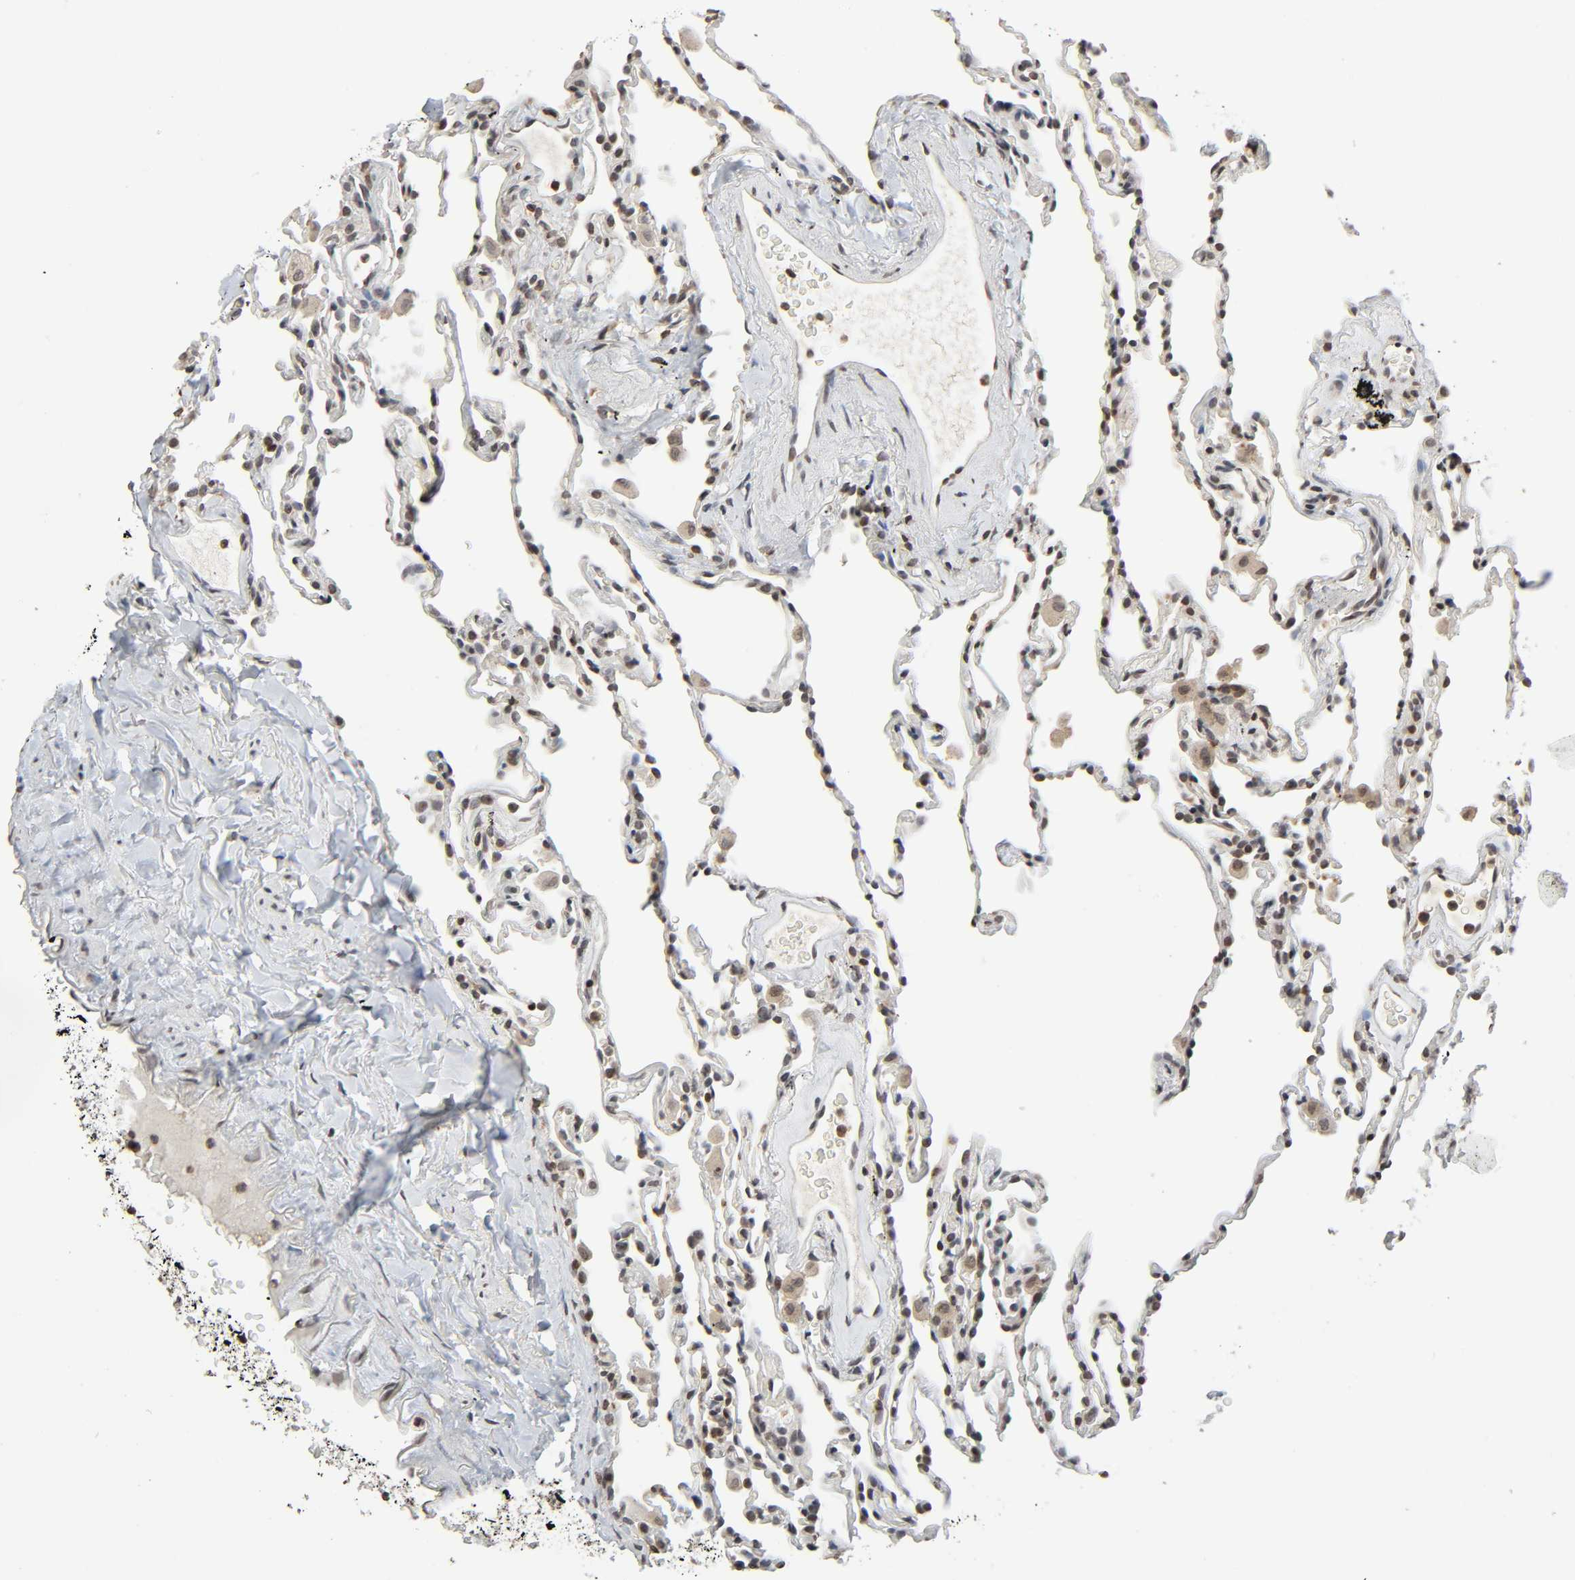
{"staining": {"intensity": "negative", "quantity": "none", "location": "none"}, "tissue": "lung", "cell_type": "Alveolar cells", "image_type": "normal", "snomed": [{"axis": "morphology", "description": "Normal tissue, NOS"}, {"axis": "morphology", "description": "Soft tissue tumor metastatic"}, {"axis": "topography", "description": "Lung"}], "caption": "A histopathology image of human lung is negative for staining in alveolar cells. (DAB (3,3'-diaminobenzidine) immunohistochemistry visualized using brightfield microscopy, high magnification).", "gene": "STK4", "patient": {"sex": "male", "age": 59}}